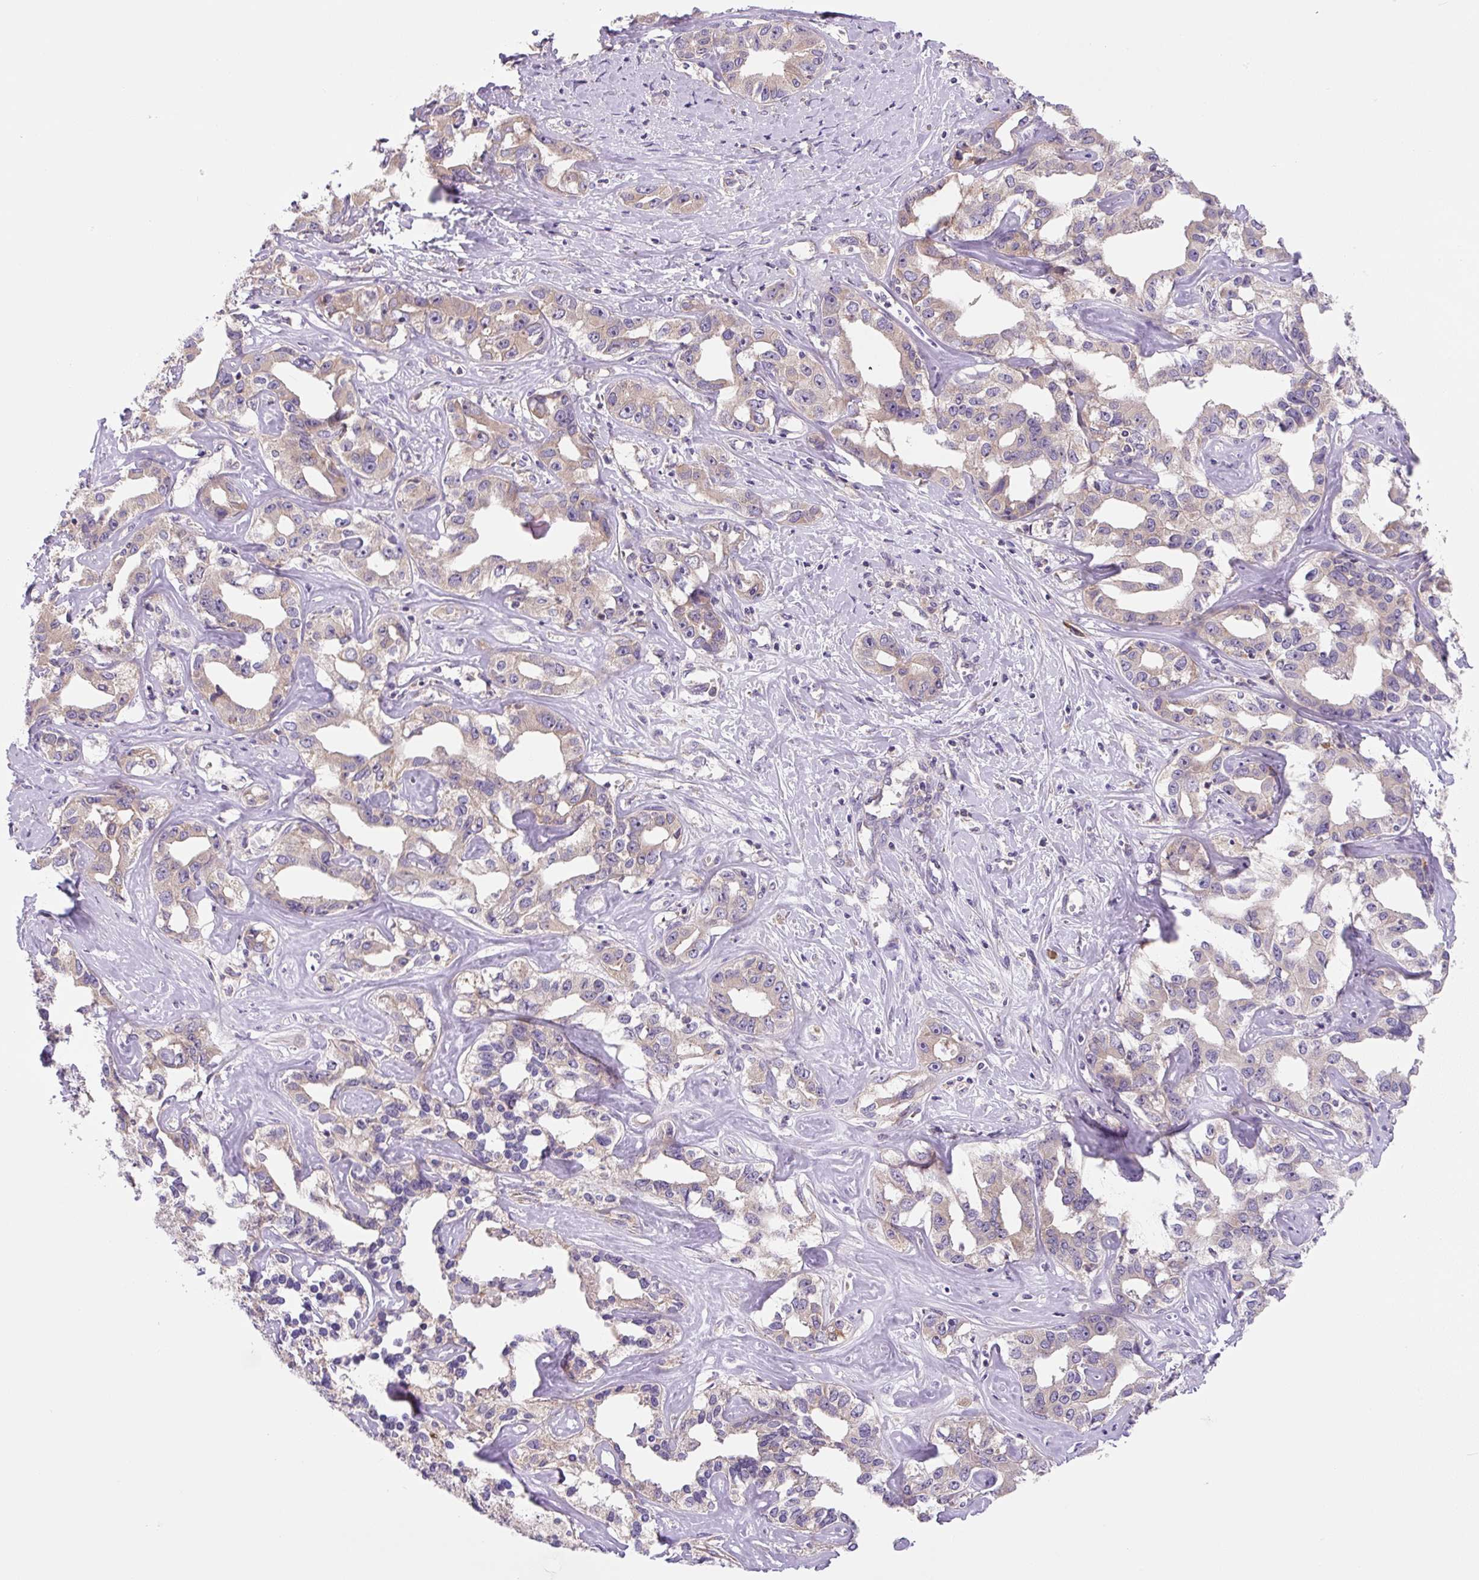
{"staining": {"intensity": "weak", "quantity": "<25%", "location": "cytoplasmic/membranous"}, "tissue": "liver cancer", "cell_type": "Tumor cells", "image_type": "cancer", "snomed": [{"axis": "morphology", "description": "Cholangiocarcinoma"}, {"axis": "topography", "description": "Liver"}], "caption": "Tumor cells are negative for protein expression in human liver cholangiocarcinoma.", "gene": "FZD5", "patient": {"sex": "male", "age": 59}}